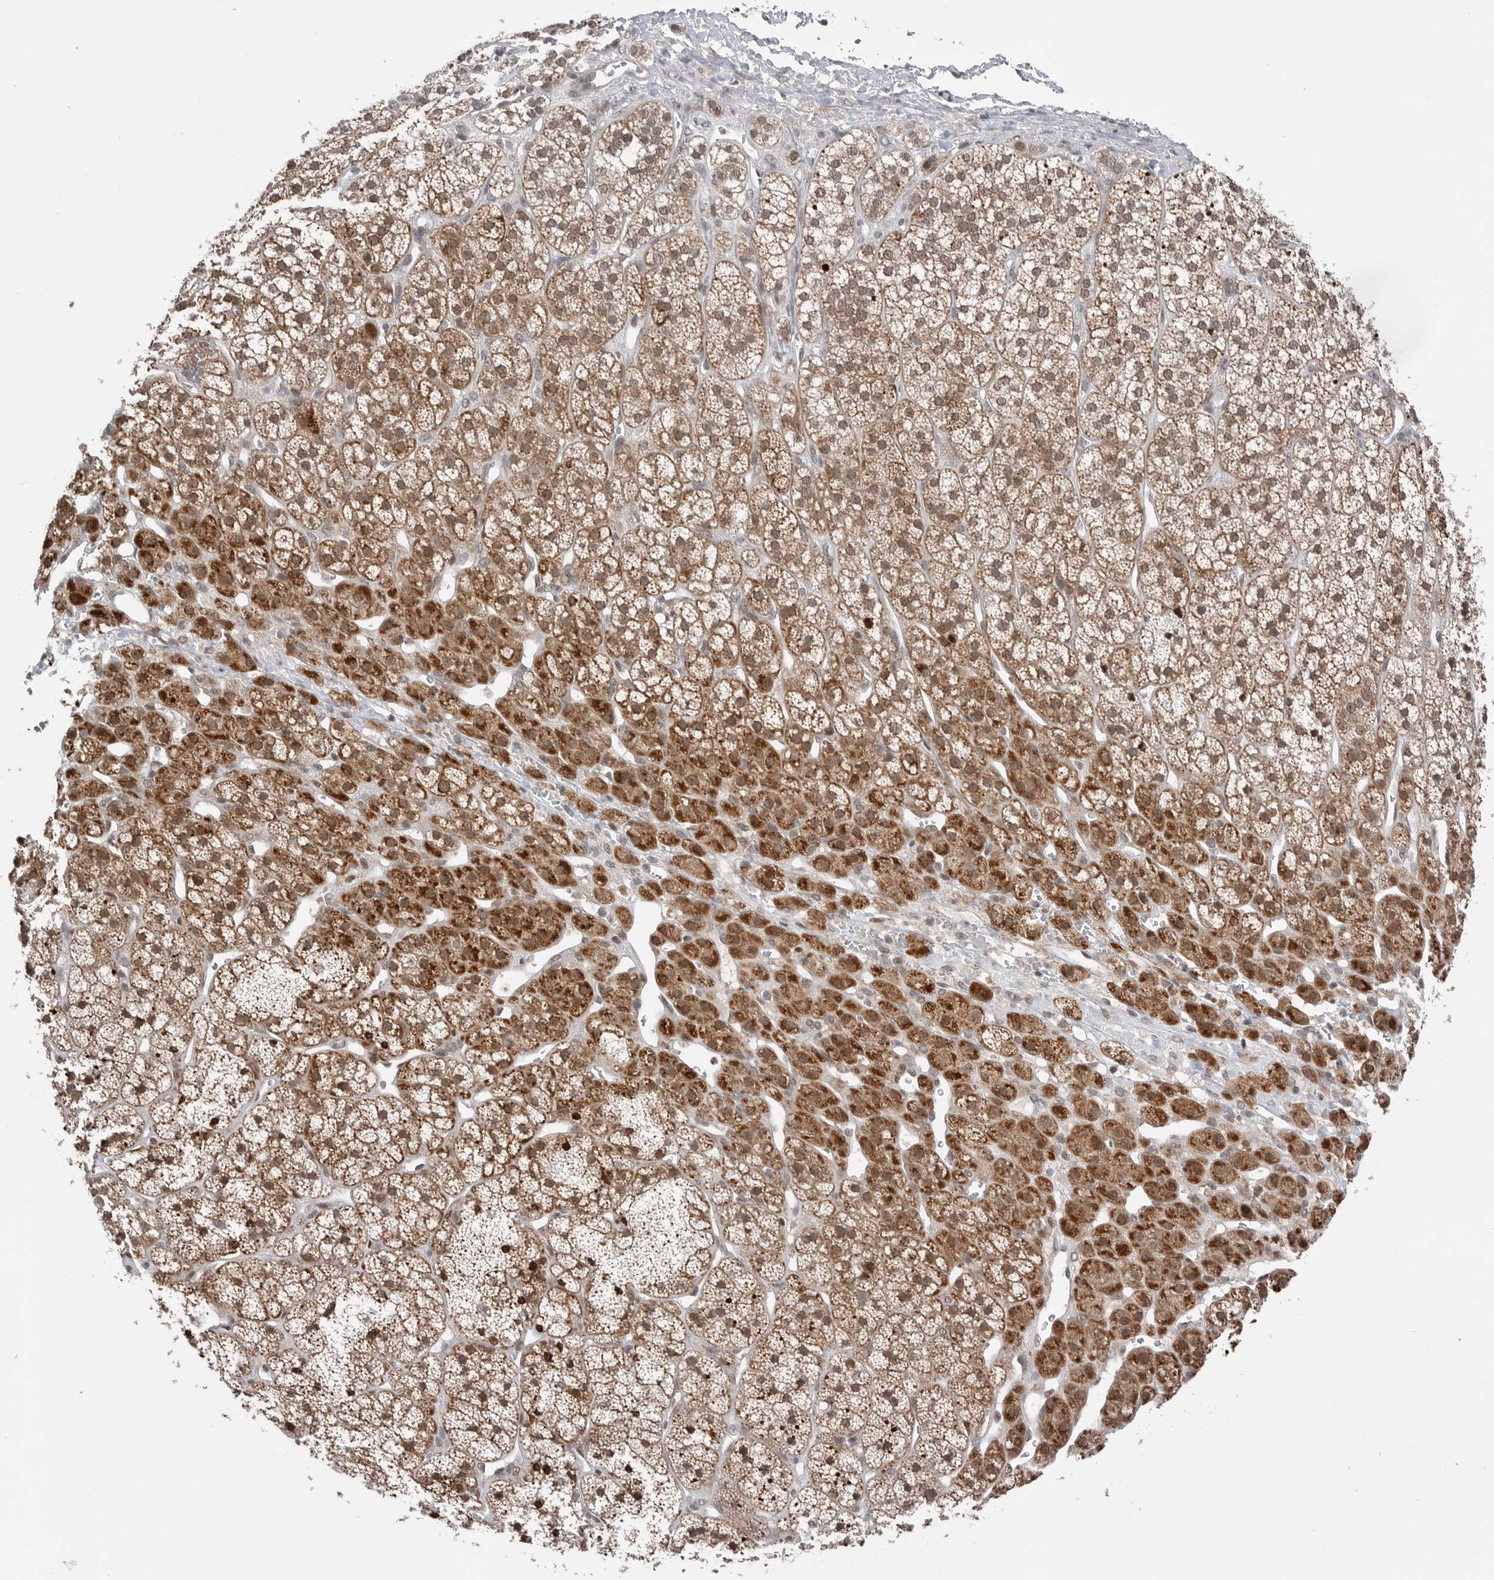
{"staining": {"intensity": "moderate", "quantity": ">75%", "location": "cytoplasmic/membranous,nuclear"}, "tissue": "adrenal gland", "cell_type": "Glandular cells", "image_type": "normal", "snomed": [{"axis": "morphology", "description": "Normal tissue, NOS"}, {"axis": "topography", "description": "Adrenal gland"}], "caption": "Moderate cytoplasmic/membranous,nuclear protein positivity is appreciated in about >75% of glandular cells in adrenal gland. Nuclei are stained in blue.", "gene": "NTAQ1", "patient": {"sex": "male", "age": 56}}